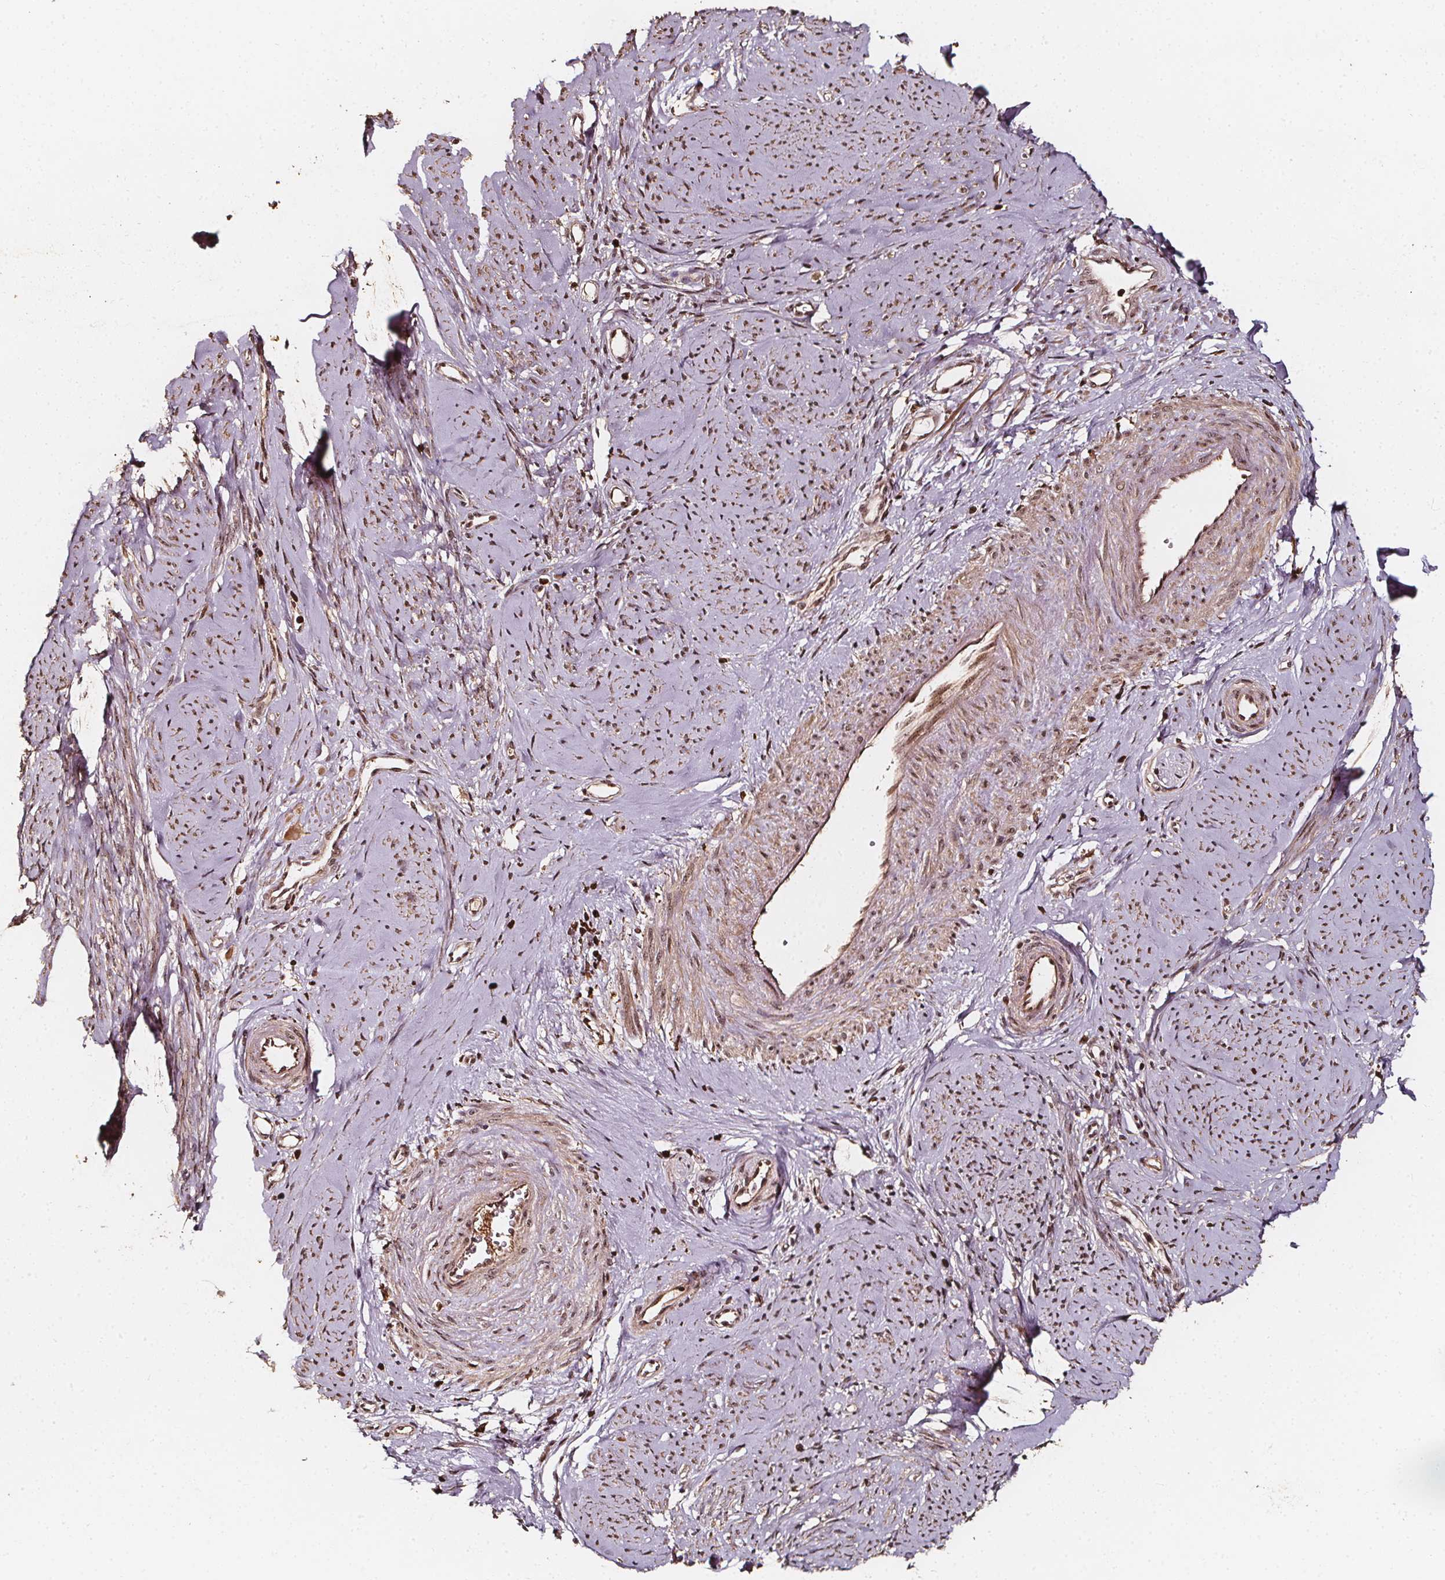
{"staining": {"intensity": "moderate", "quantity": ">75%", "location": "cytoplasmic/membranous,nuclear"}, "tissue": "smooth muscle", "cell_type": "Smooth muscle cells", "image_type": "normal", "snomed": [{"axis": "morphology", "description": "Normal tissue, NOS"}, {"axis": "topography", "description": "Smooth muscle"}], "caption": "Immunohistochemical staining of unremarkable smooth muscle demonstrates medium levels of moderate cytoplasmic/membranous,nuclear staining in about >75% of smooth muscle cells. The staining was performed using DAB to visualize the protein expression in brown, while the nuclei were stained in blue with hematoxylin (Magnification: 20x).", "gene": "EXOSC9", "patient": {"sex": "female", "age": 48}}